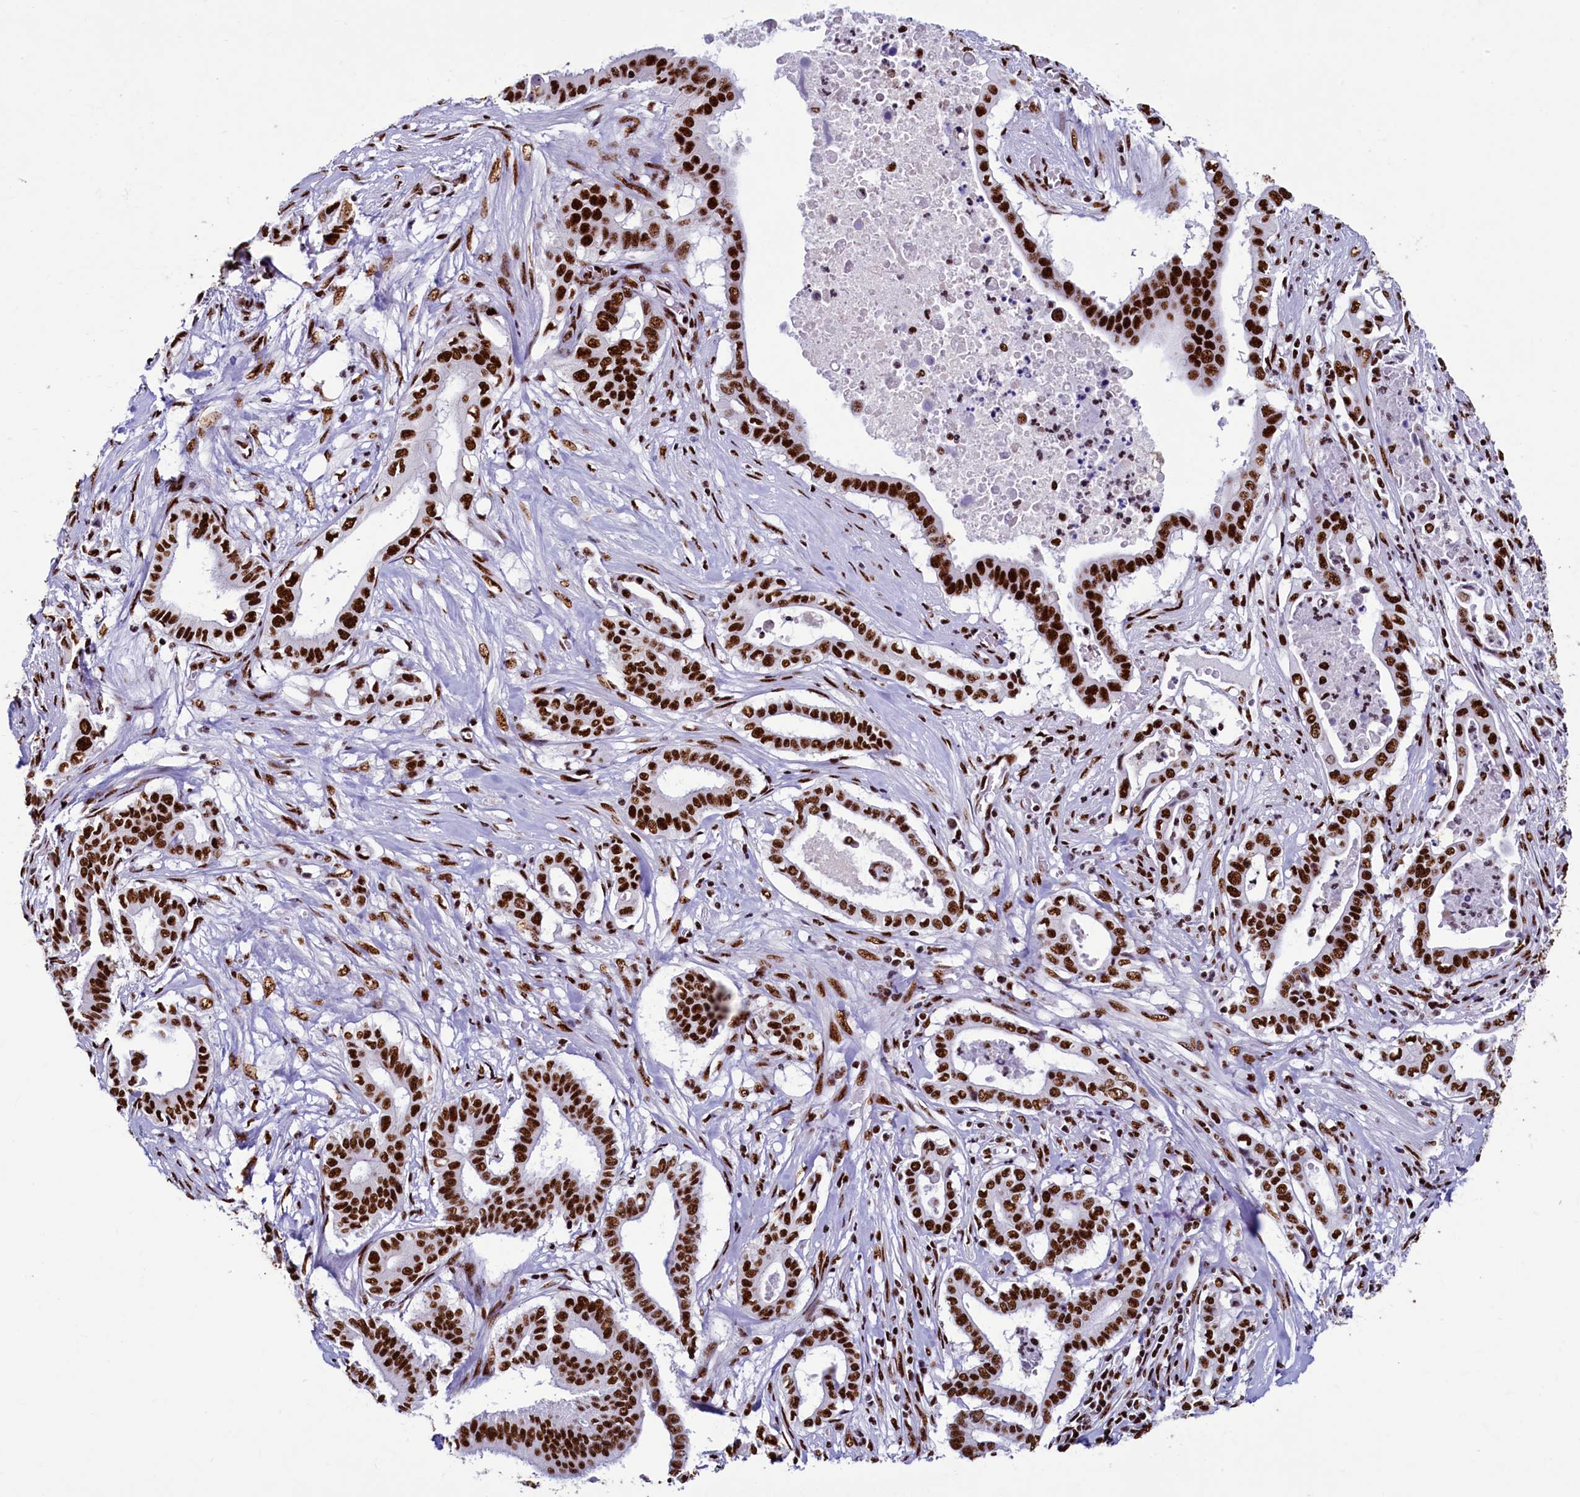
{"staining": {"intensity": "strong", "quantity": ">75%", "location": "nuclear"}, "tissue": "pancreatic cancer", "cell_type": "Tumor cells", "image_type": "cancer", "snomed": [{"axis": "morphology", "description": "Adenocarcinoma, NOS"}, {"axis": "topography", "description": "Pancreas"}], "caption": "Immunohistochemistry of human pancreatic adenocarcinoma displays high levels of strong nuclear expression in approximately >75% of tumor cells.", "gene": "SRRM2", "patient": {"sex": "female", "age": 77}}